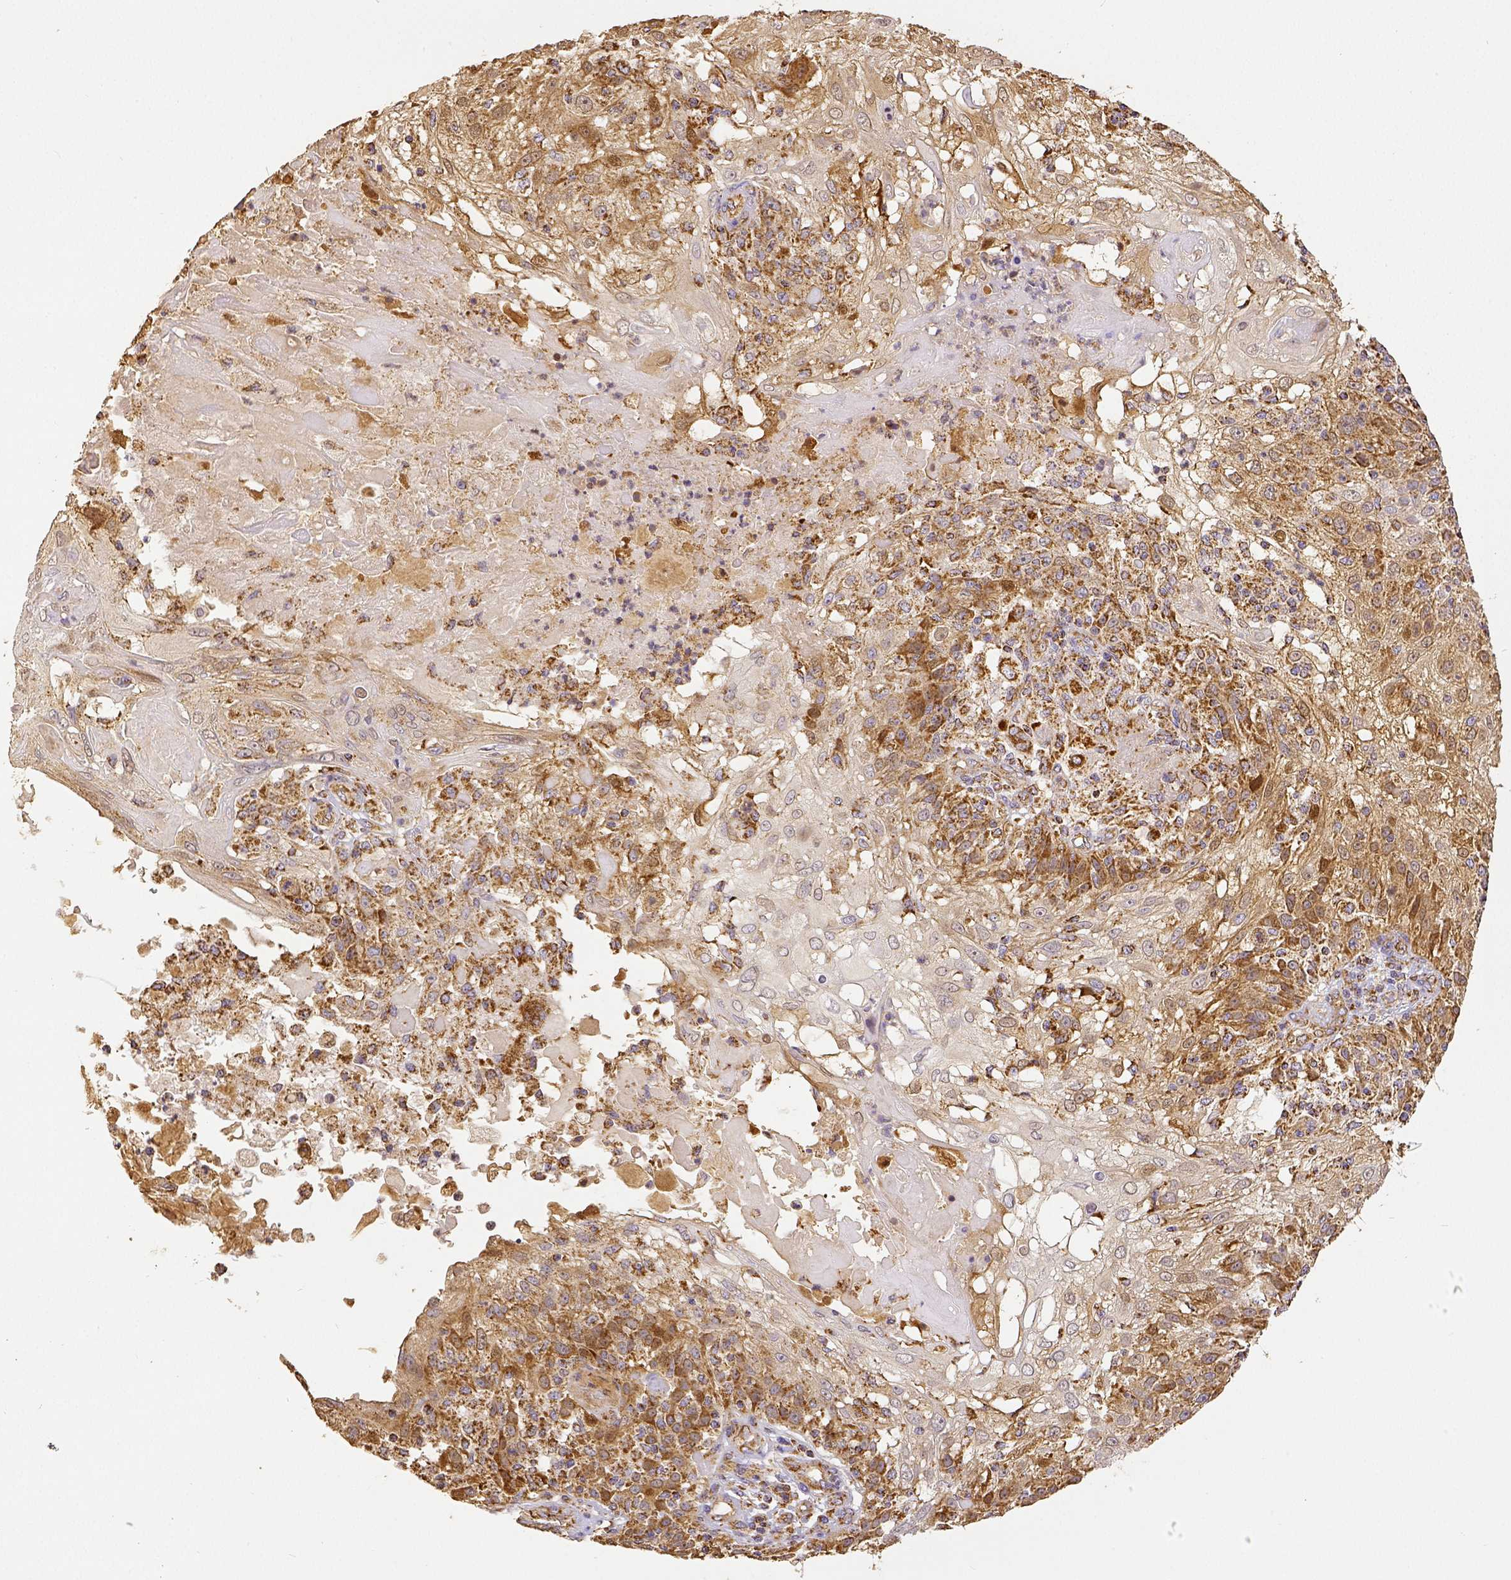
{"staining": {"intensity": "moderate", "quantity": ">75%", "location": "cytoplasmic/membranous"}, "tissue": "skin cancer", "cell_type": "Tumor cells", "image_type": "cancer", "snomed": [{"axis": "morphology", "description": "Normal tissue, NOS"}, {"axis": "morphology", "description": "Squamous cell carcinoma, NOS"}, {"axis": "topography", "description": "Skin"}], "caption": "Skin cancer (squamous cell carcinoma) tissue displays moderate cytoplasmic/membranous positivity in about >75% of tumor cells, visualized by immunohistochemistry.", "gene": "SDHB", "patient": {"sex": "female", "age": 83}}